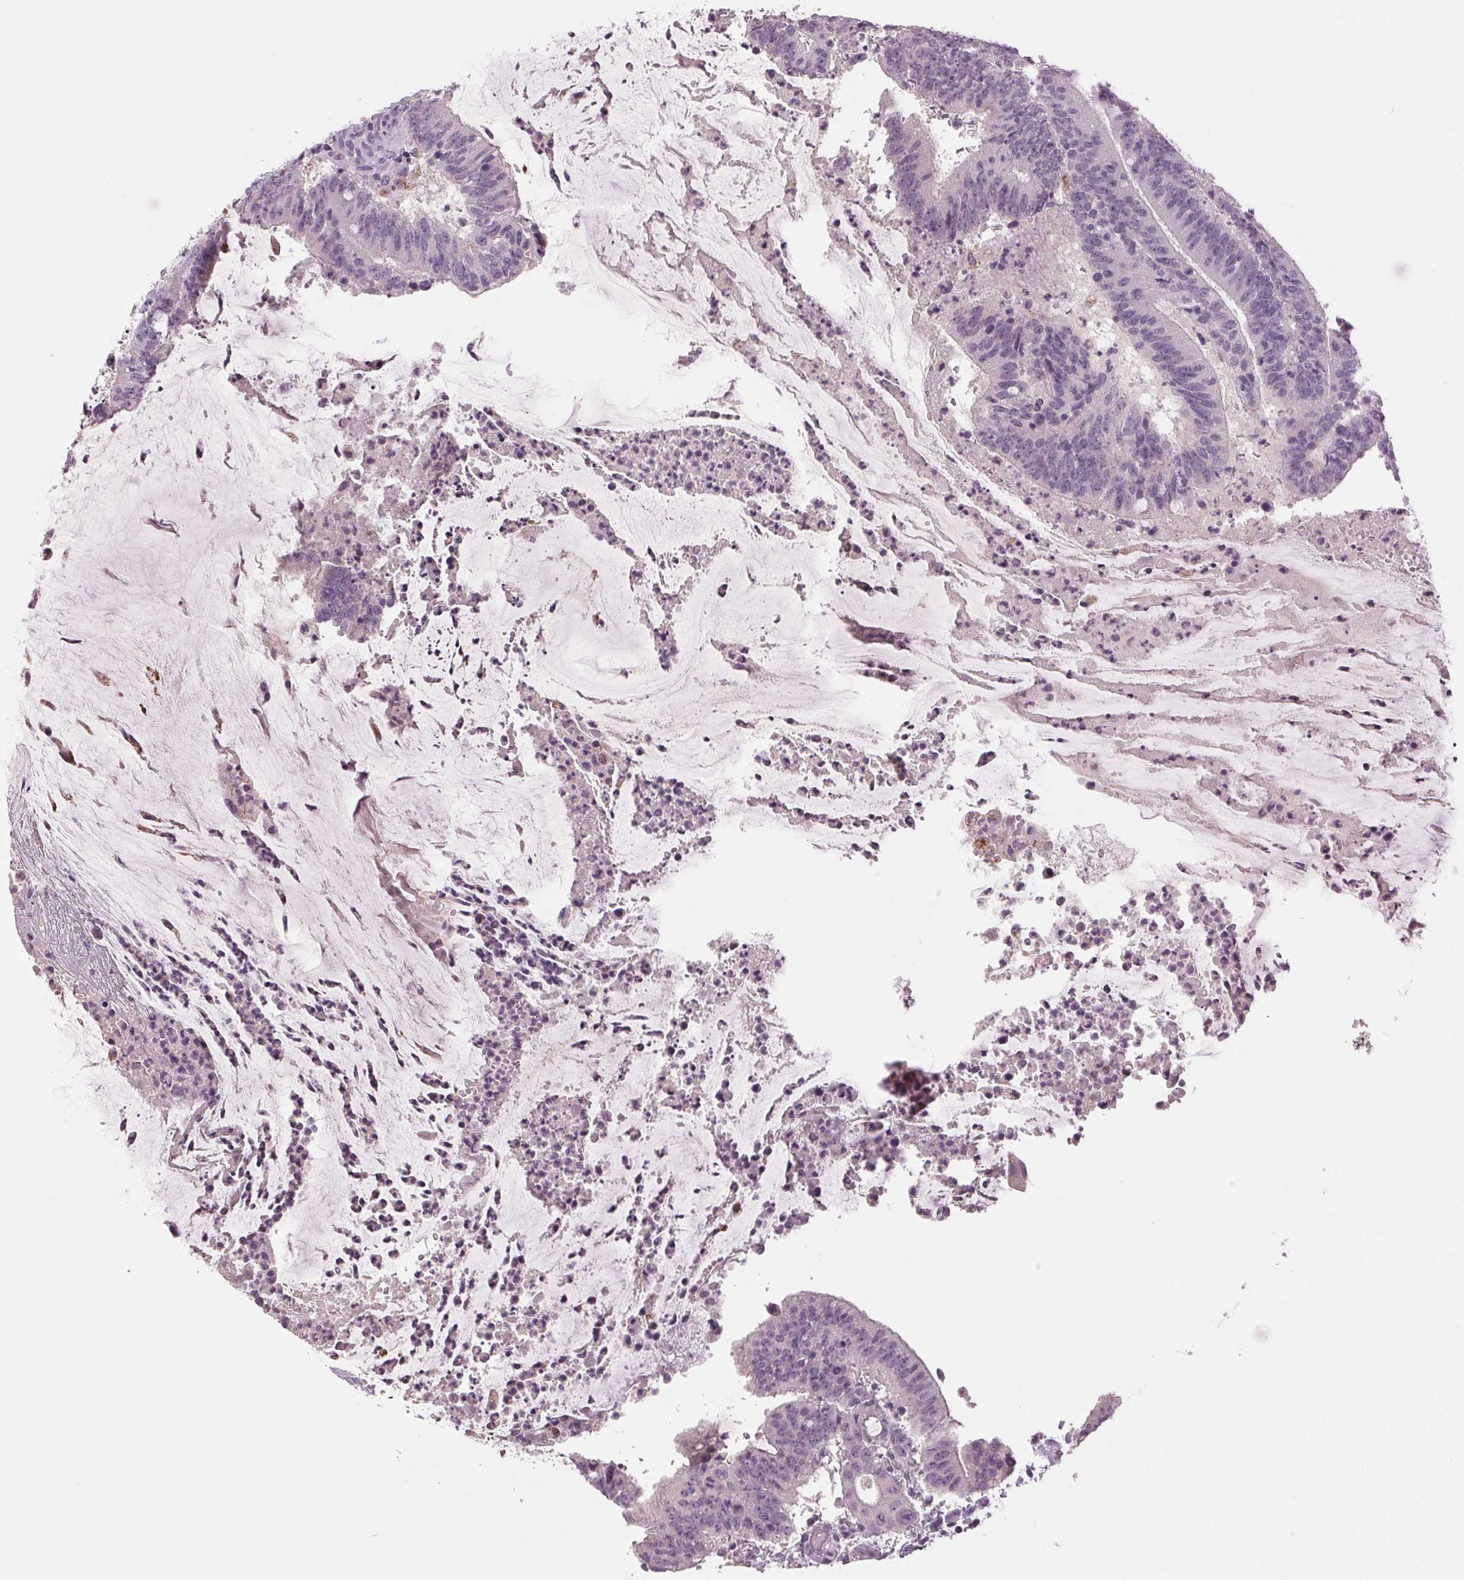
{"staining": {"intensity": "negative", "quantity": "none", "location": "none"}, "tissue": "colorectal cancer", "cell_type": "Tumor cells", "image_type": "cancer", "snomed": [{"axis": "morphology", "description": "Adenocarcinoma, NOS"}, {"axis": "topography", "description": "Colon"}], "caption": "A high-resolution photomicrograph shows IHC staining of adenocarcinoma (colorectal), which shows no significant positivity in tumor cells.", "gene": "DNAH12", "patient": {"sex": "female", "age": 43}}